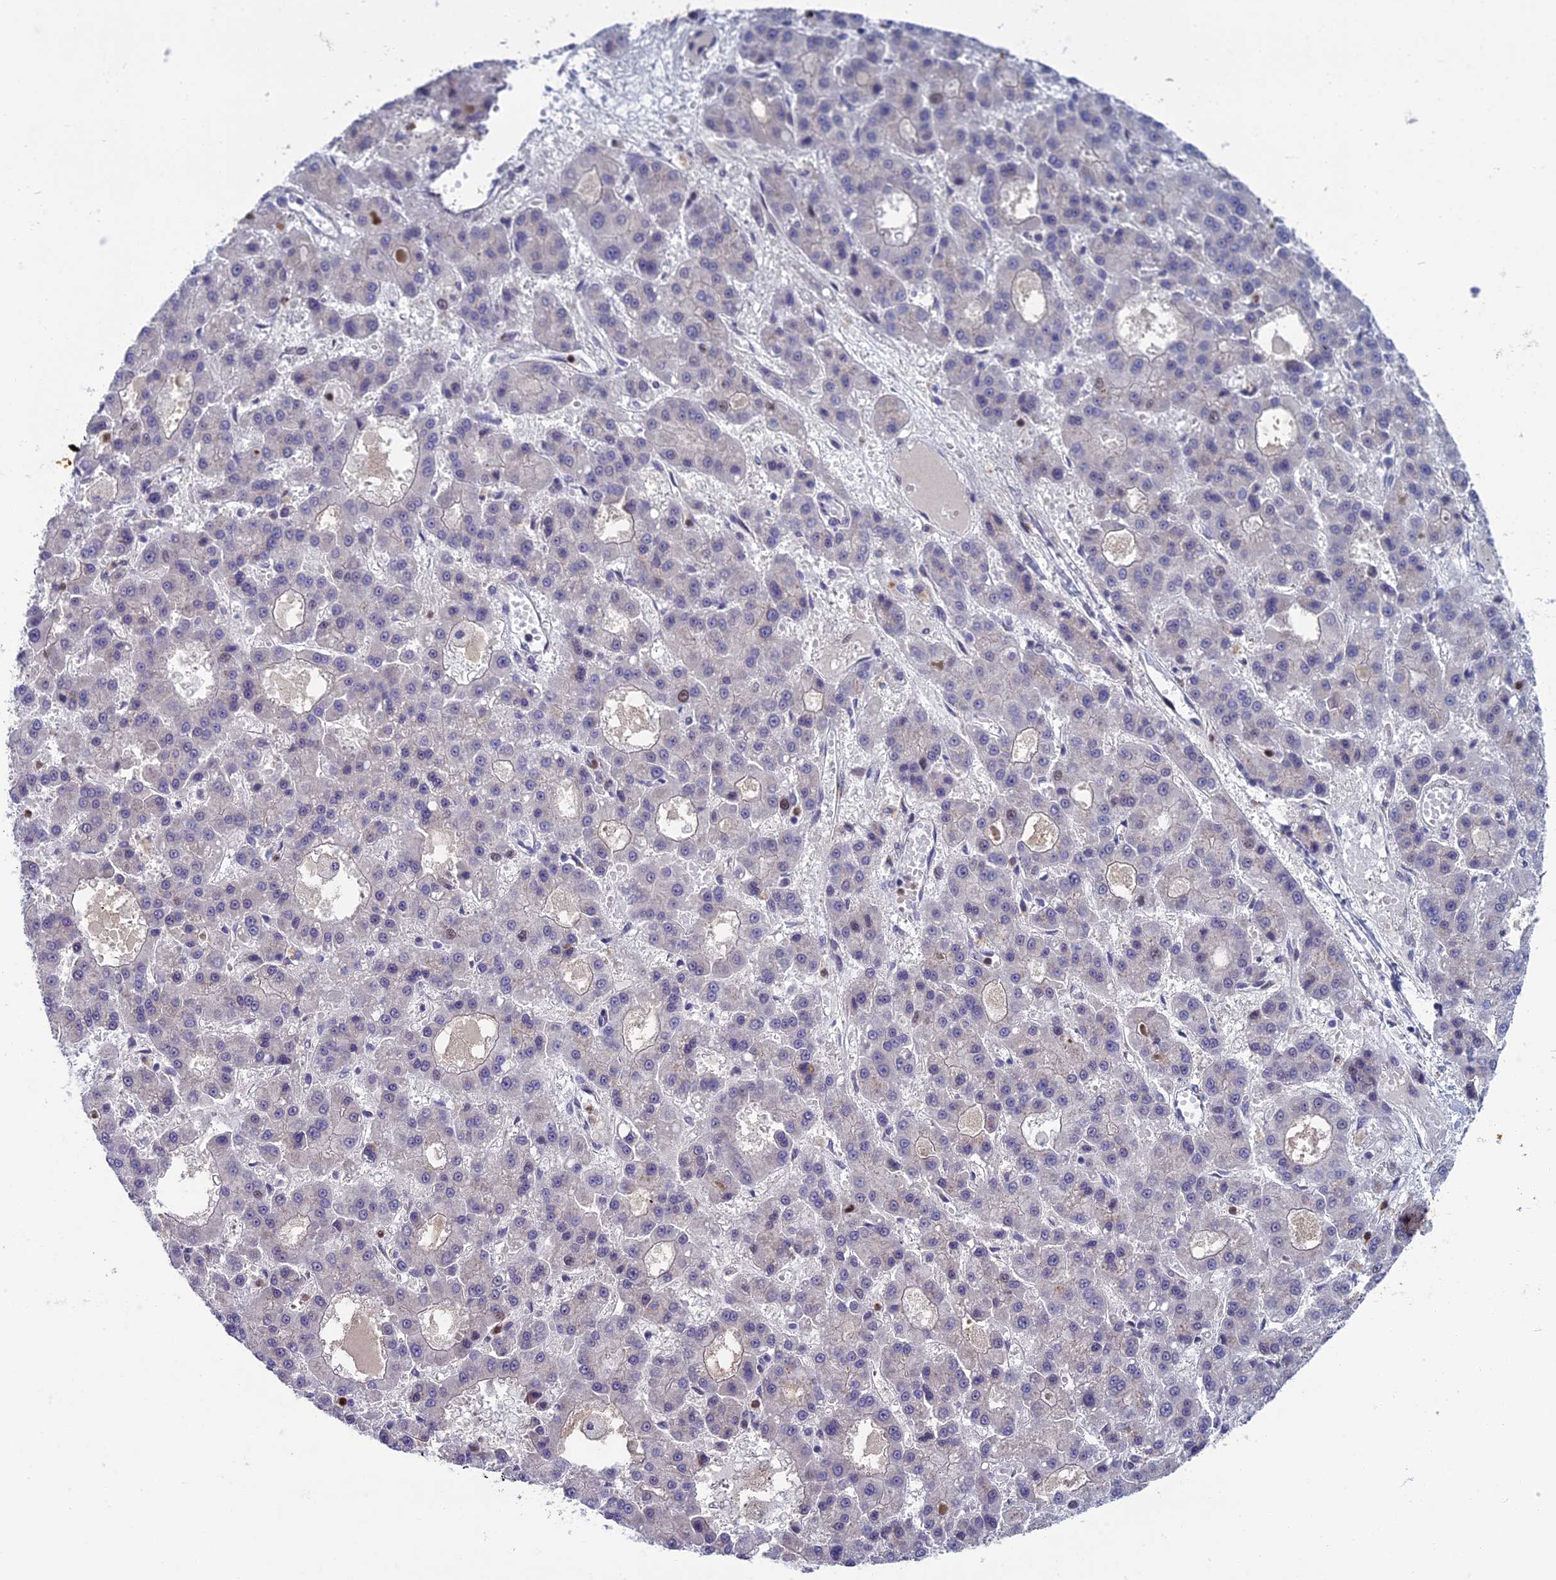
{"staining": {"intensity": "negative", "quantity": "none", "location": "none"}, "tissue": "liver cancer", "cell_type": "Tumor cells", "image_type": "cancer", "snomed": [{"axis": "morphology", "description": "Carcinoma, Hepatocellular, NOS"}, {"axis": "topography", "description": "Liver"}], "caption": "Immunohistochemistry (IHC) of liver cancer (hepatocellular carcinoma) displays no staining in tumor cells. (Immunohistochemistry (IHC), brightfield microscopy, high magnification).", "gene": "LIG1", "patient": {"sex": "male", "age": 70}}